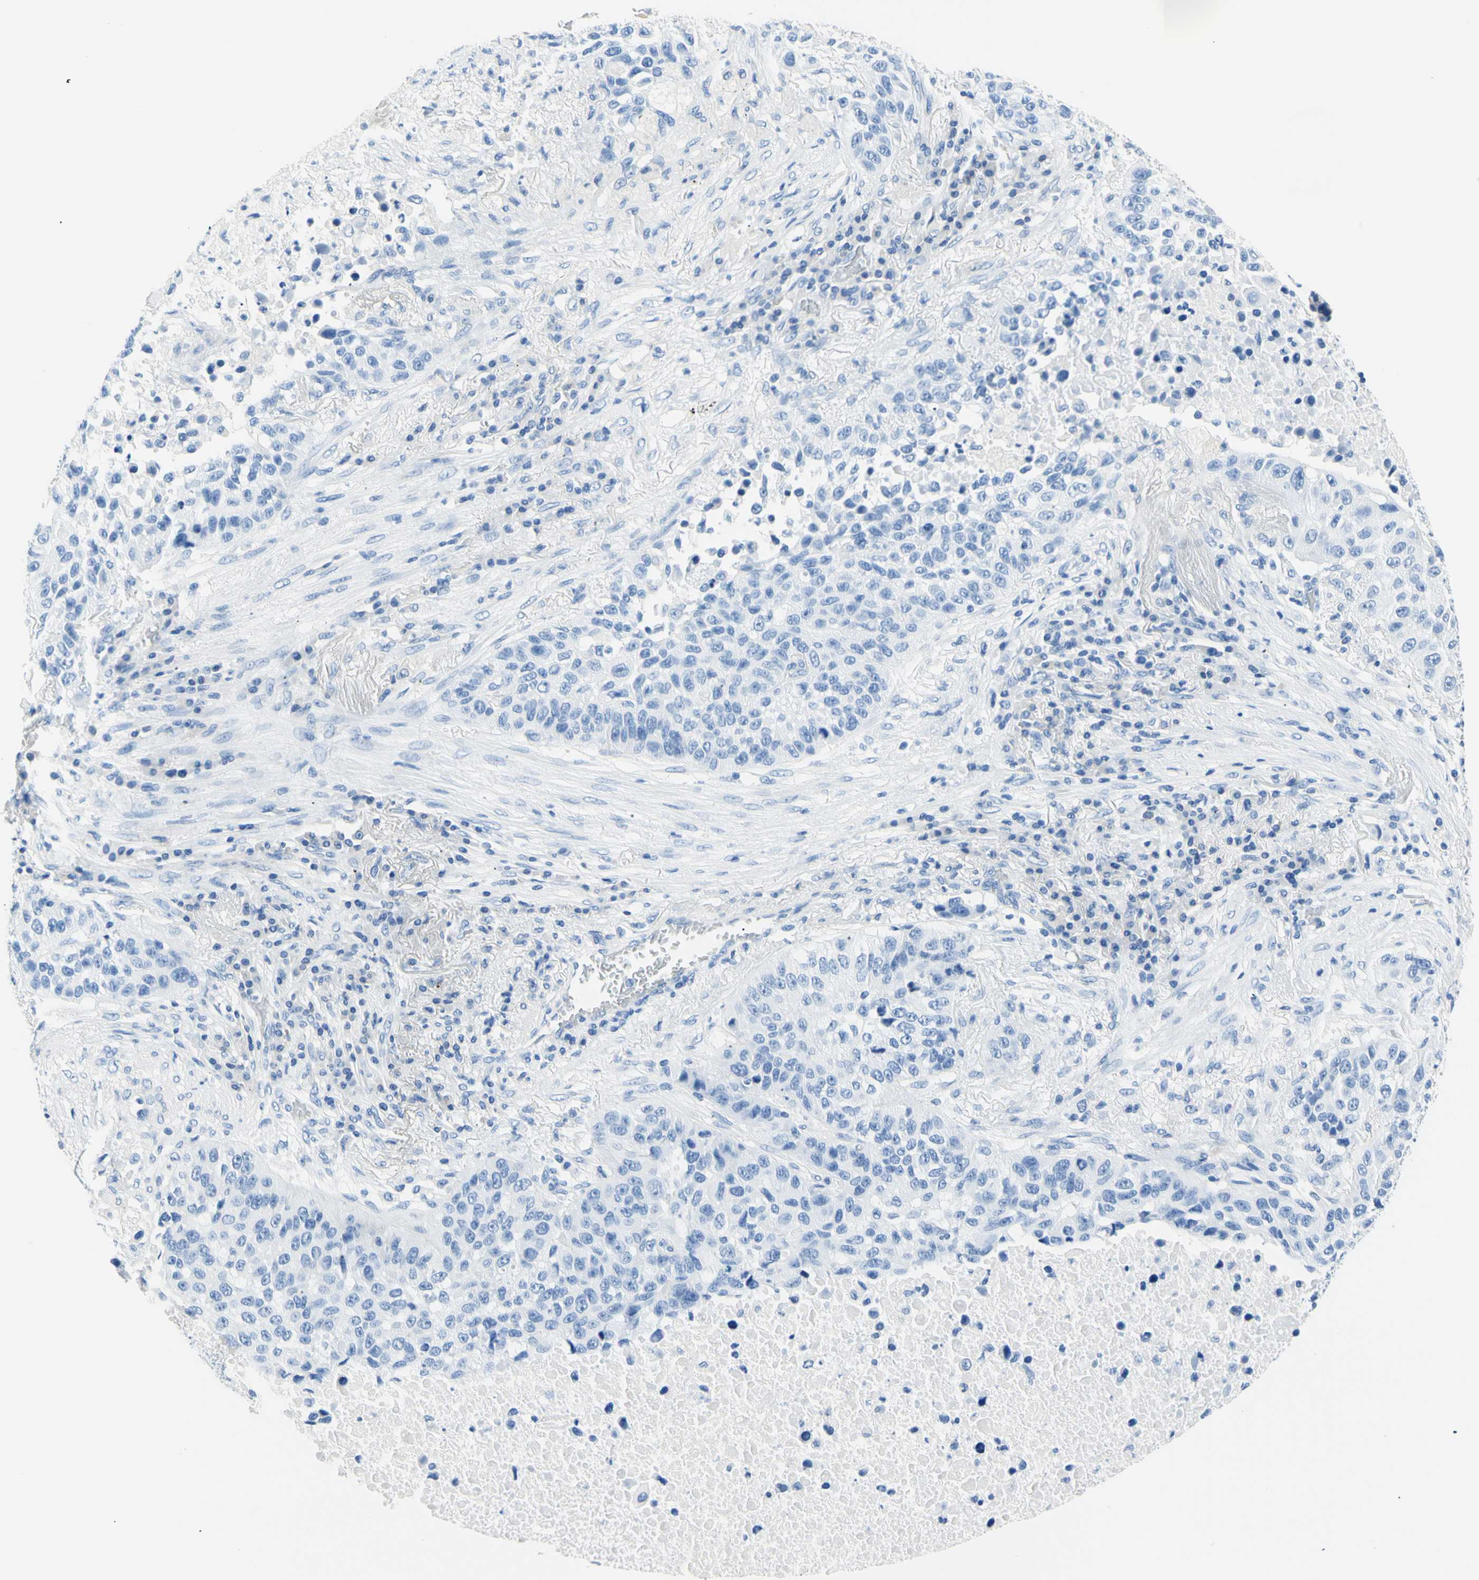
{"staining": {"intensity": "negative", "quantity": "none", "location": "none"}, "tissue": "lung cancer", "cell_type": "Tumor cells", "image_type": "cancer", "snomed": [{"axis": "morphology", "description": "Squamous cell carcinoma, NOS"}, {"axis": "topography", "description": "Lung"}], "caption": "Lung squamous cell carcinoma was stained to show a protein in brown. There is no significant staining in tumor cells.", "gene": "HPCA", "patient": {"sex": "male", "age": 57}}